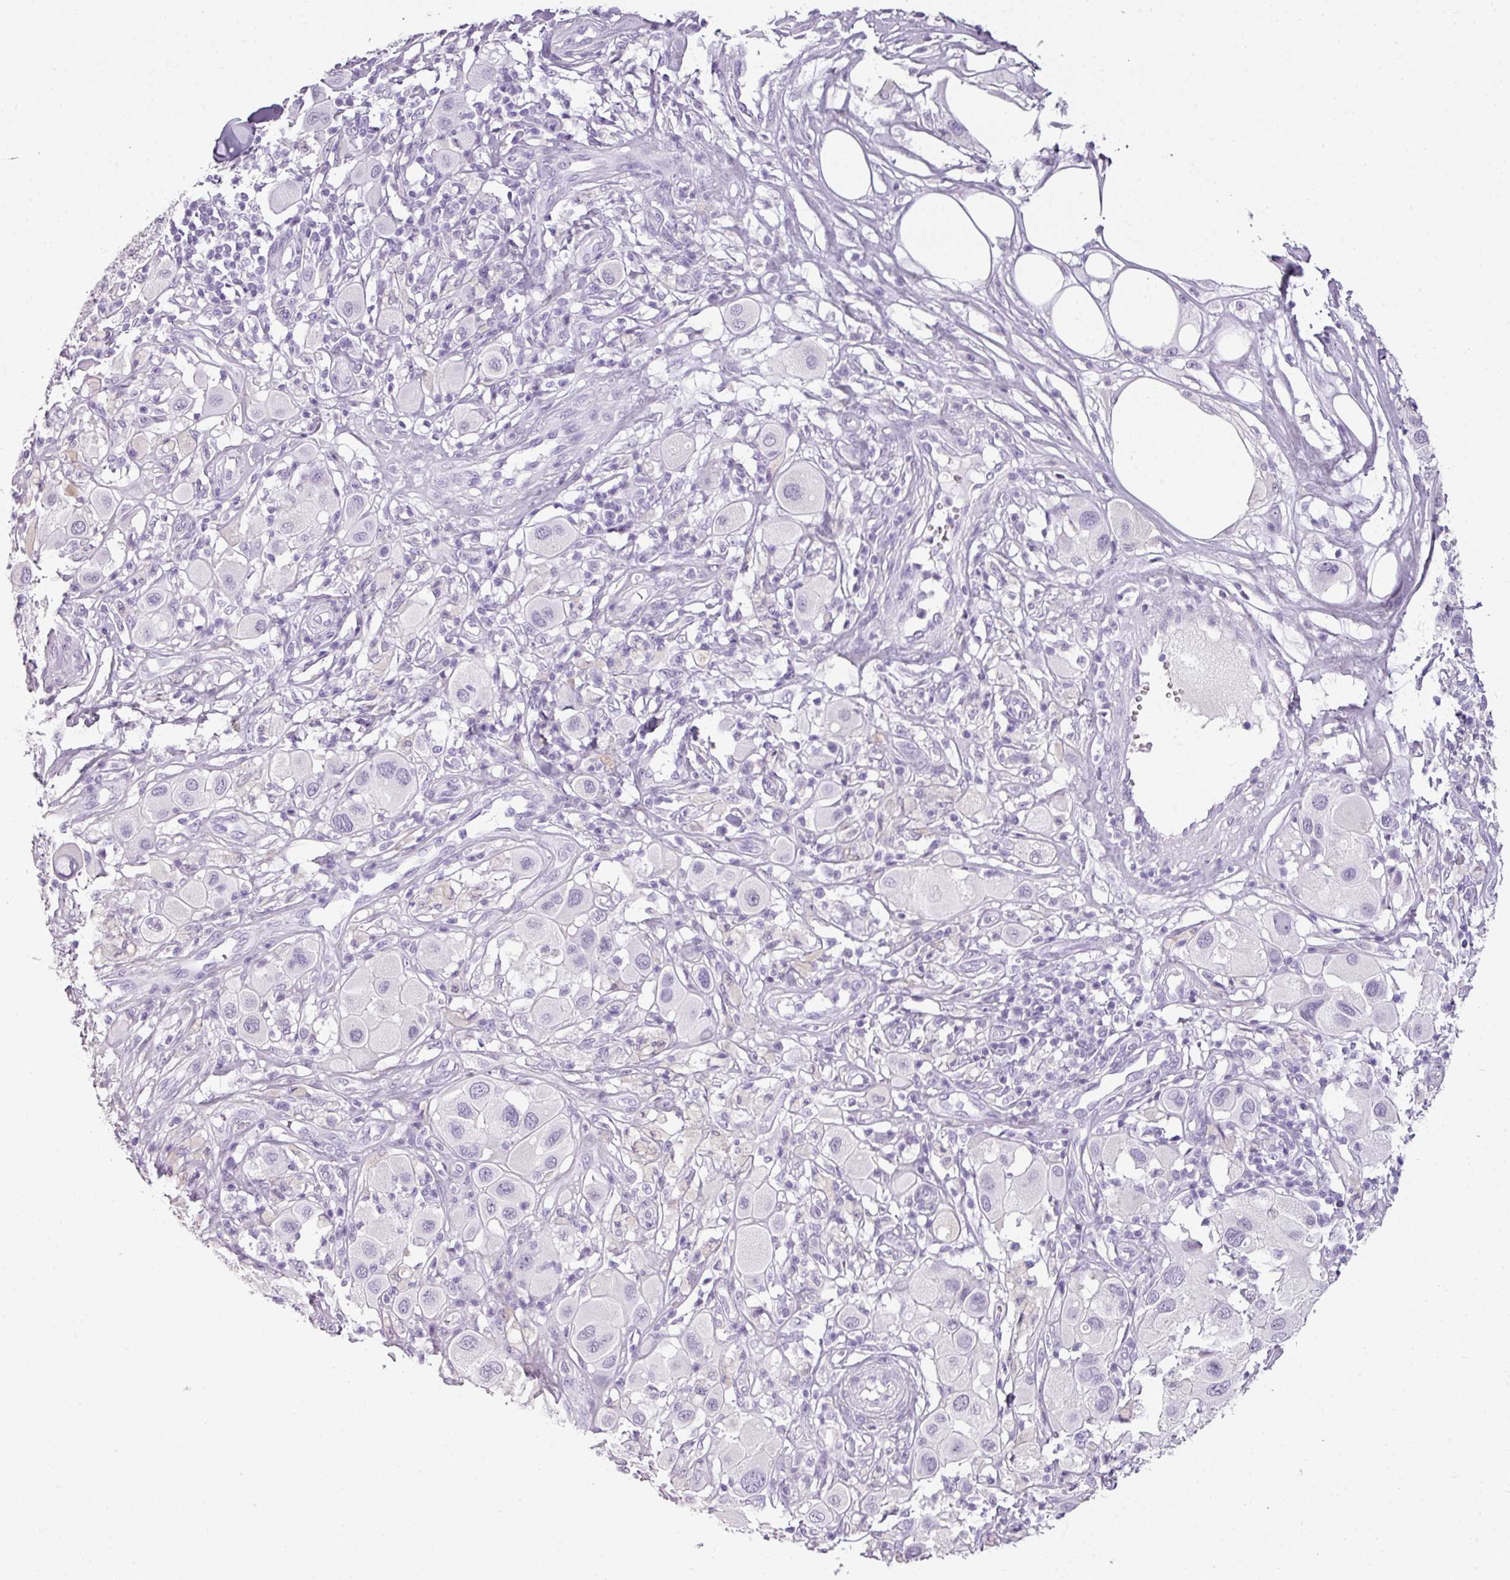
{"staining": {"intensity": "negative", "quantity": "none", "location": "none"}, "tissue": "melanoma", "cell_type": "Tumor cells", "image_type": "cancer", "snomed": [{"axis": "morphology", "description": "Malignant melanoma, Metastatic site"}, {"axis": "topography", "description": "Skin"}], "caption": "Immunohistochemistry (IHC) histopathology image of neoplastic tissue: human malignant melanoma (metastatic site) stained with DAB exhibits no significant protein positivity in tumor cells.", "gene": "SCT", "patient": {"sex": "male", "age": 41}}